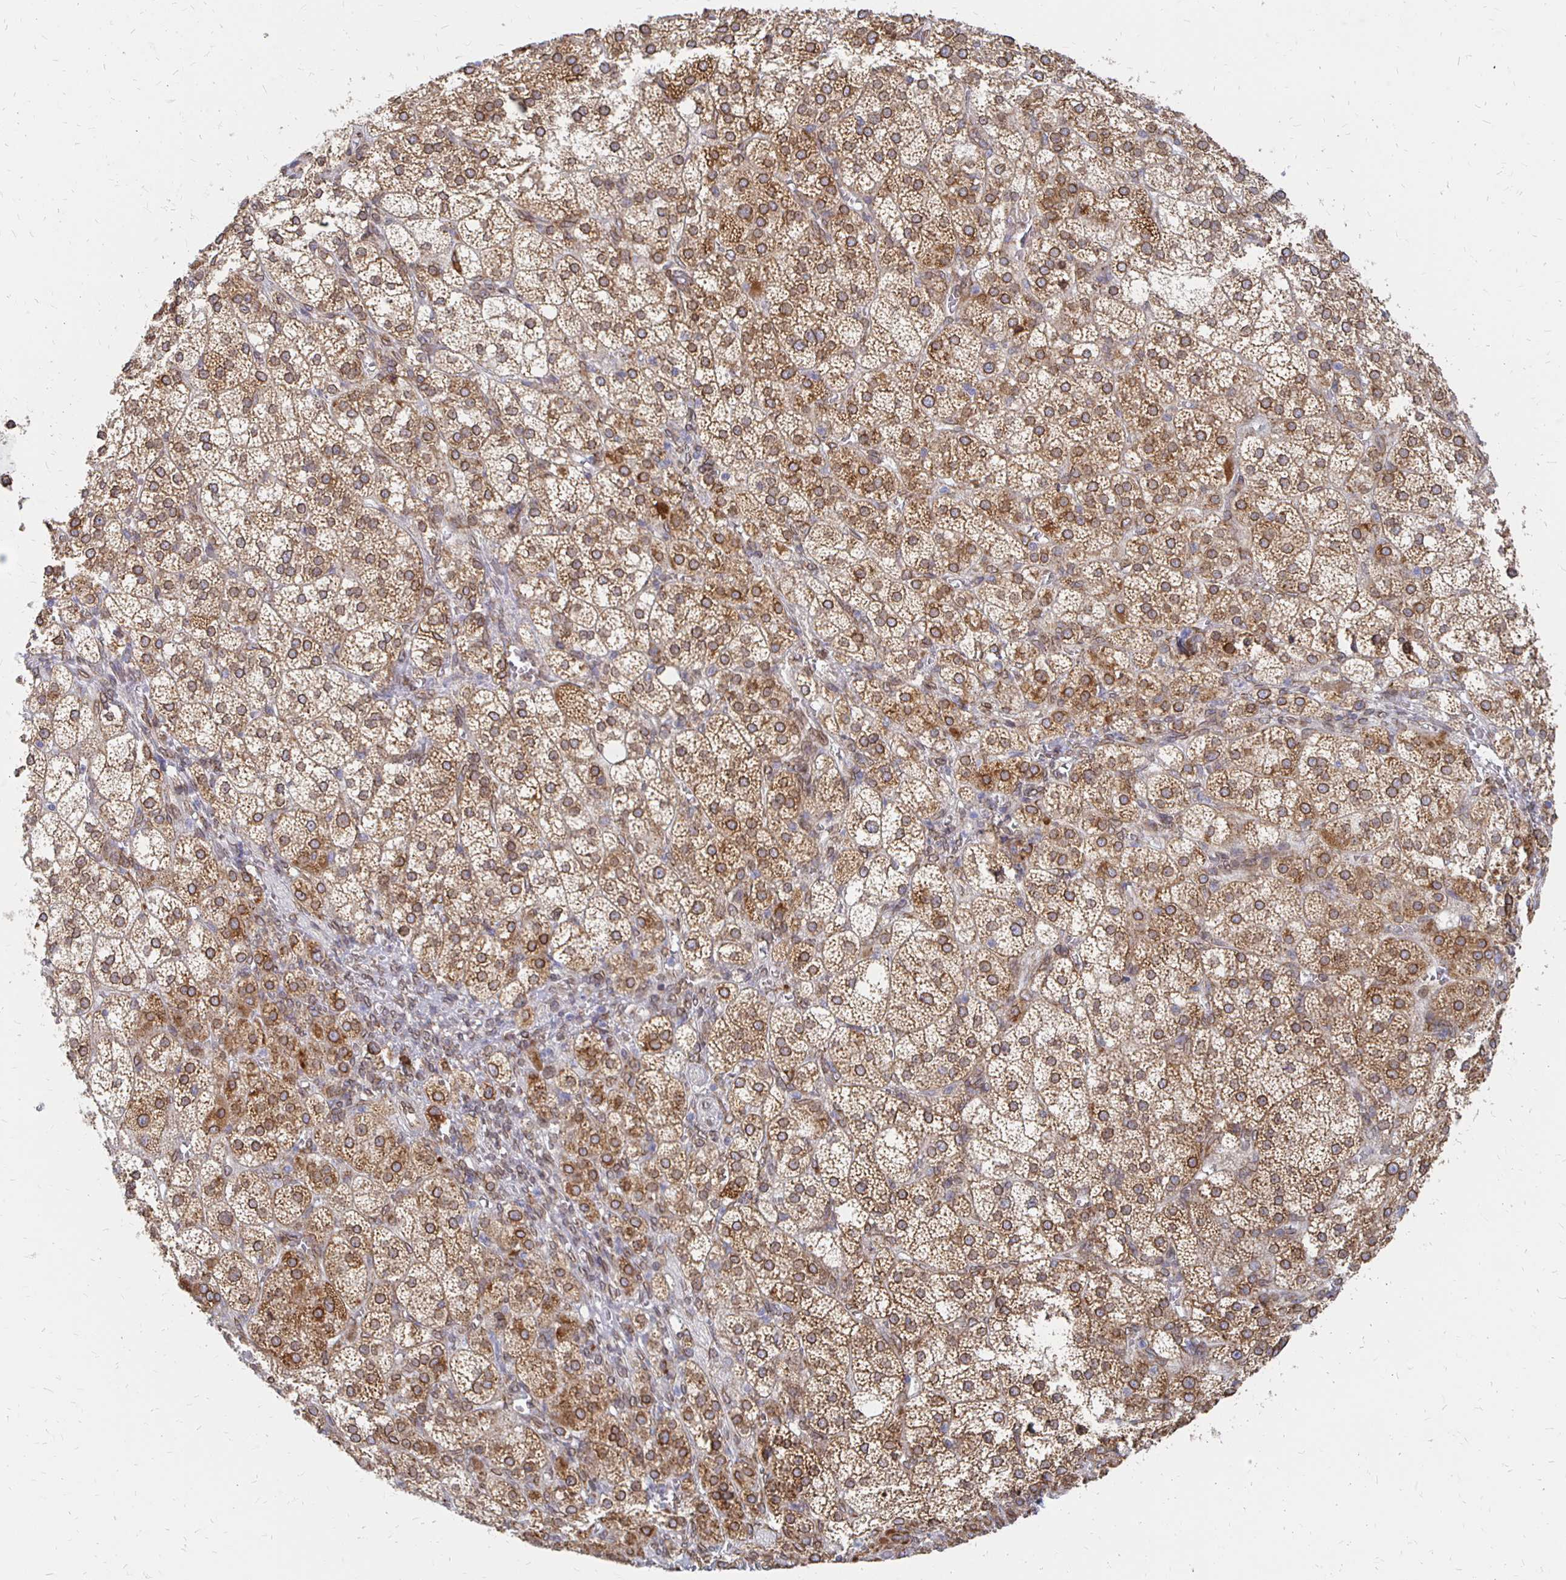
{"staining": {"intensity": "strong", "quantity": ">75%", "location": "cytoplasmic/membranous,nuclear"}, "tissue": "adrenal gland", "cell_type": "Glandular cells", "image_type": "normal", "snomed": [{"axis": "morphology", "description": "Normal tissue, NOS"}, {"axis": "topography", "description": "Adrenal gland"}], "caption": "Strong cytoplasmic/membranous,nuclear staining for a protein is identified in about >75% of glandular cells of benign adrenal gland using immunohistochemistry.", "gene": "PELI3", "patient": {"sex": "female", "age": 60}}